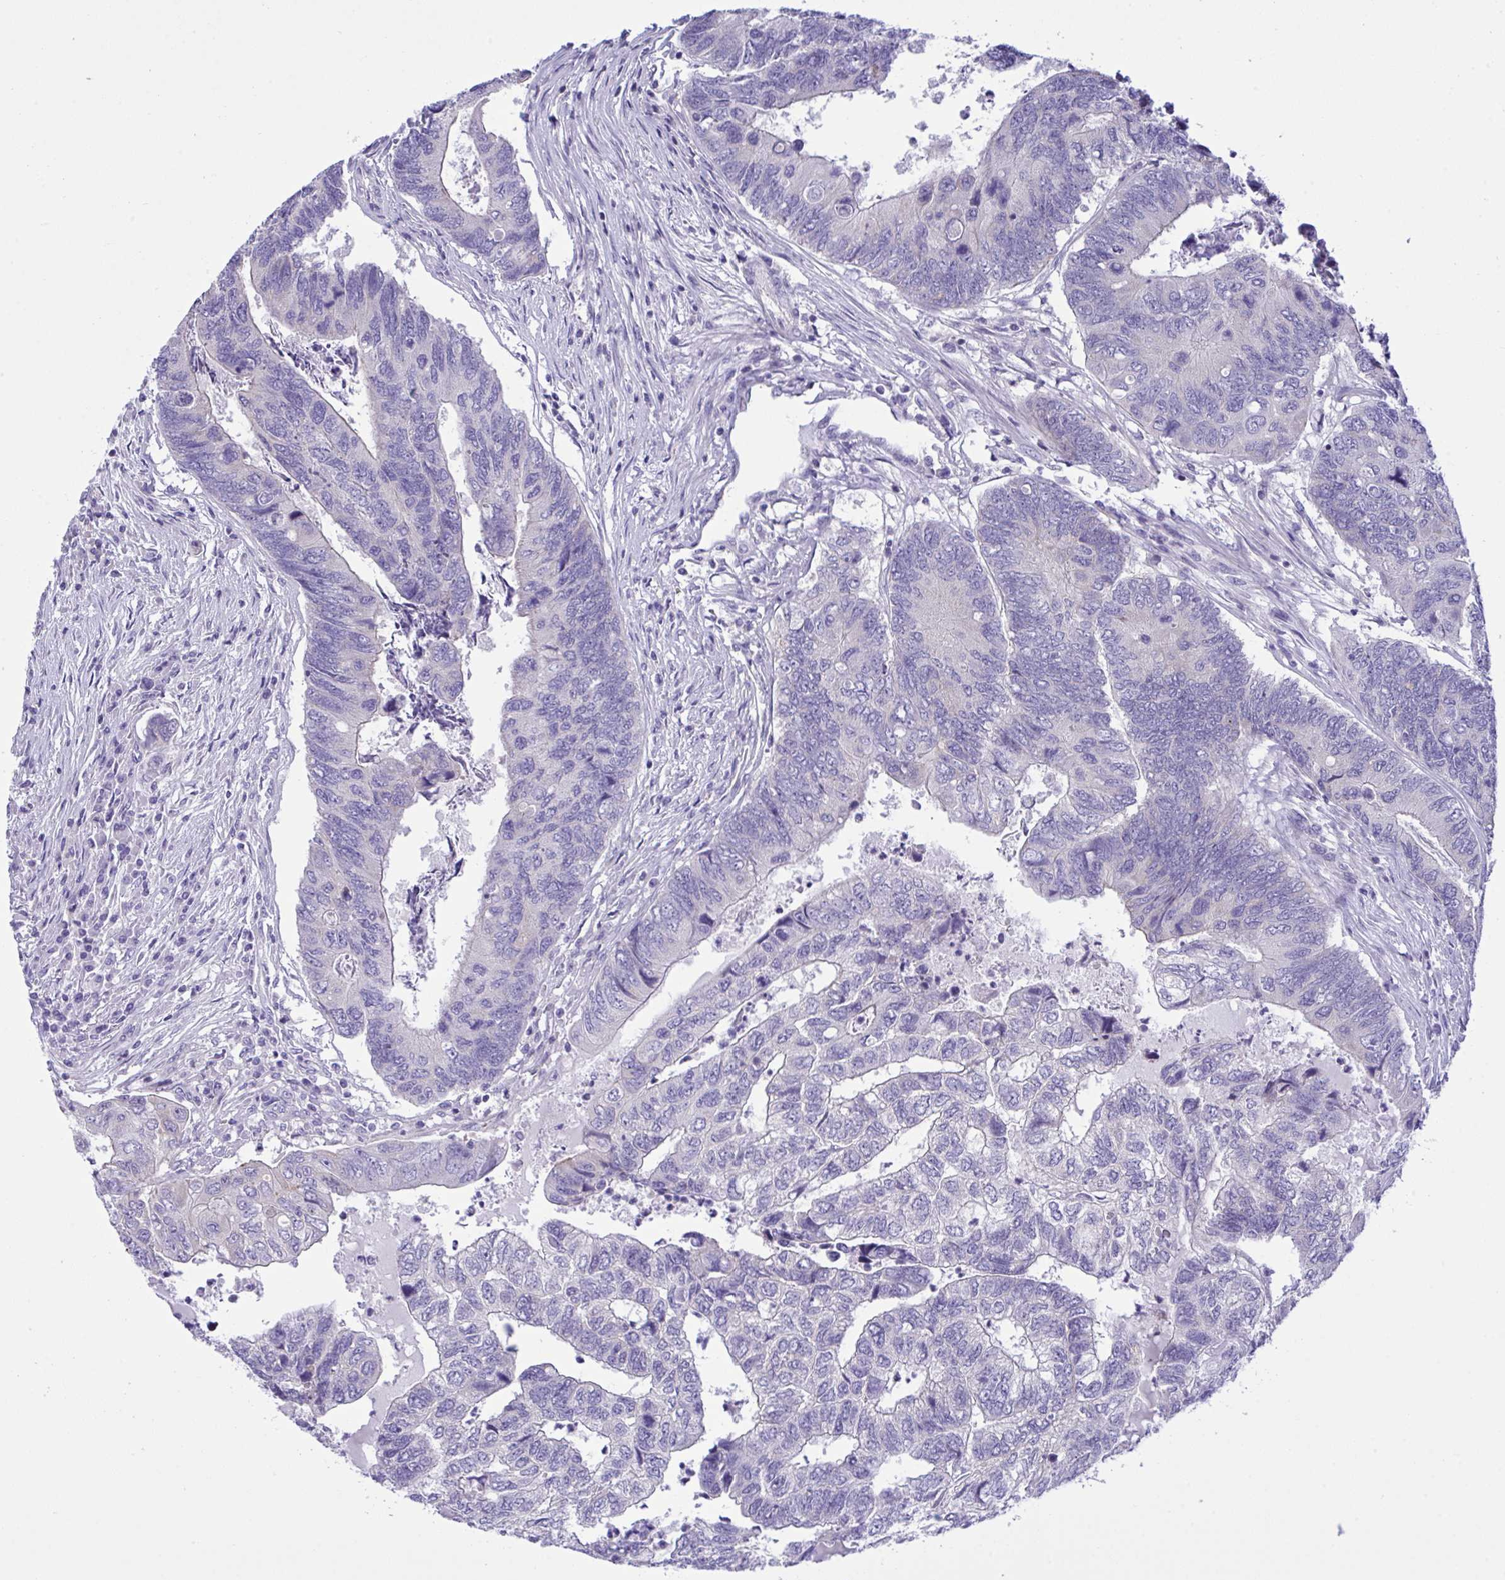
{"staining": {"intensity": "negative", "quantity": "none", "location": "none"}, "tissue": "colorectal cancer", "cell_type": "Tumor cells", "image_type": "cancer", "snomed": [{"axis": "morphology", "description": "Adenocarcinoma, NOS"}, {"axis": "topography", "description": "Colon"}], "caption": "An immunohistochemistry micrograph of colorectal adenocarcinoma is shown. There is no staining in tumor cells of colorectal adenocarcinoma.", "gene": "WDR97", "patient": {"sex": "female", "age": 67}}